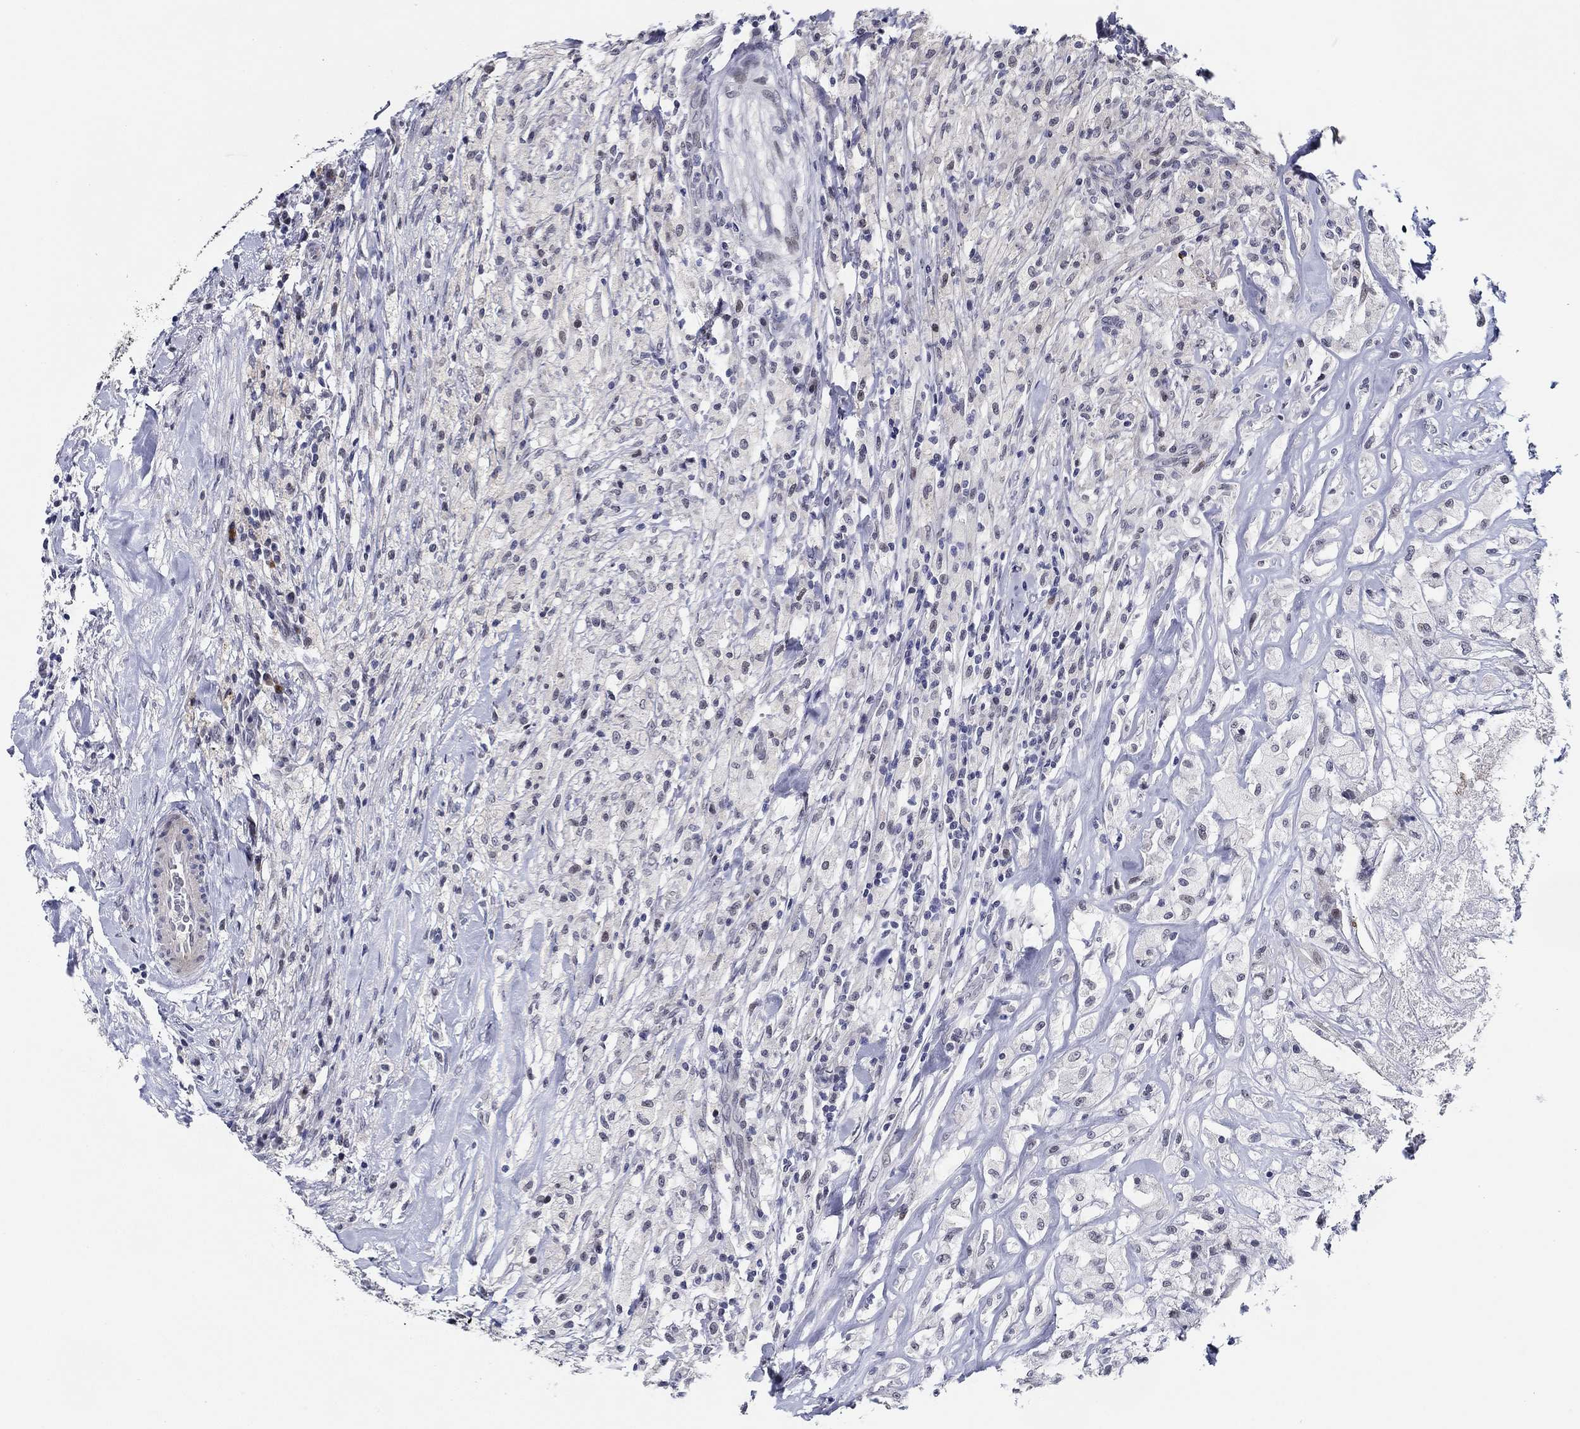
{"staining": {"intensity": "negative", "quantity": "none", "location": "none"}, "tissue": "testis cancer", "cell_type": "Tumor cells", "image_type": "cancer", "snomed": [{"axis": "morphology", "description": "Necrosis, NOS"}, {"axis": "morphology", "description": "Carcinoma, Embryonal, NOS"}, {"axis": "topography", "description": "Testis"}], "caption": "DAB immunohistochemical staining of human embryonal carcinoma (testis) displays no significant expression in tumor cells. The staining is performed using DAB (3,3'-diaminobenzidine) brown chromogen with nuclei counter-stained in using hematoxylin.", "gene": "SLC34A1", "patient": {"sex": "male", "age": 19}}